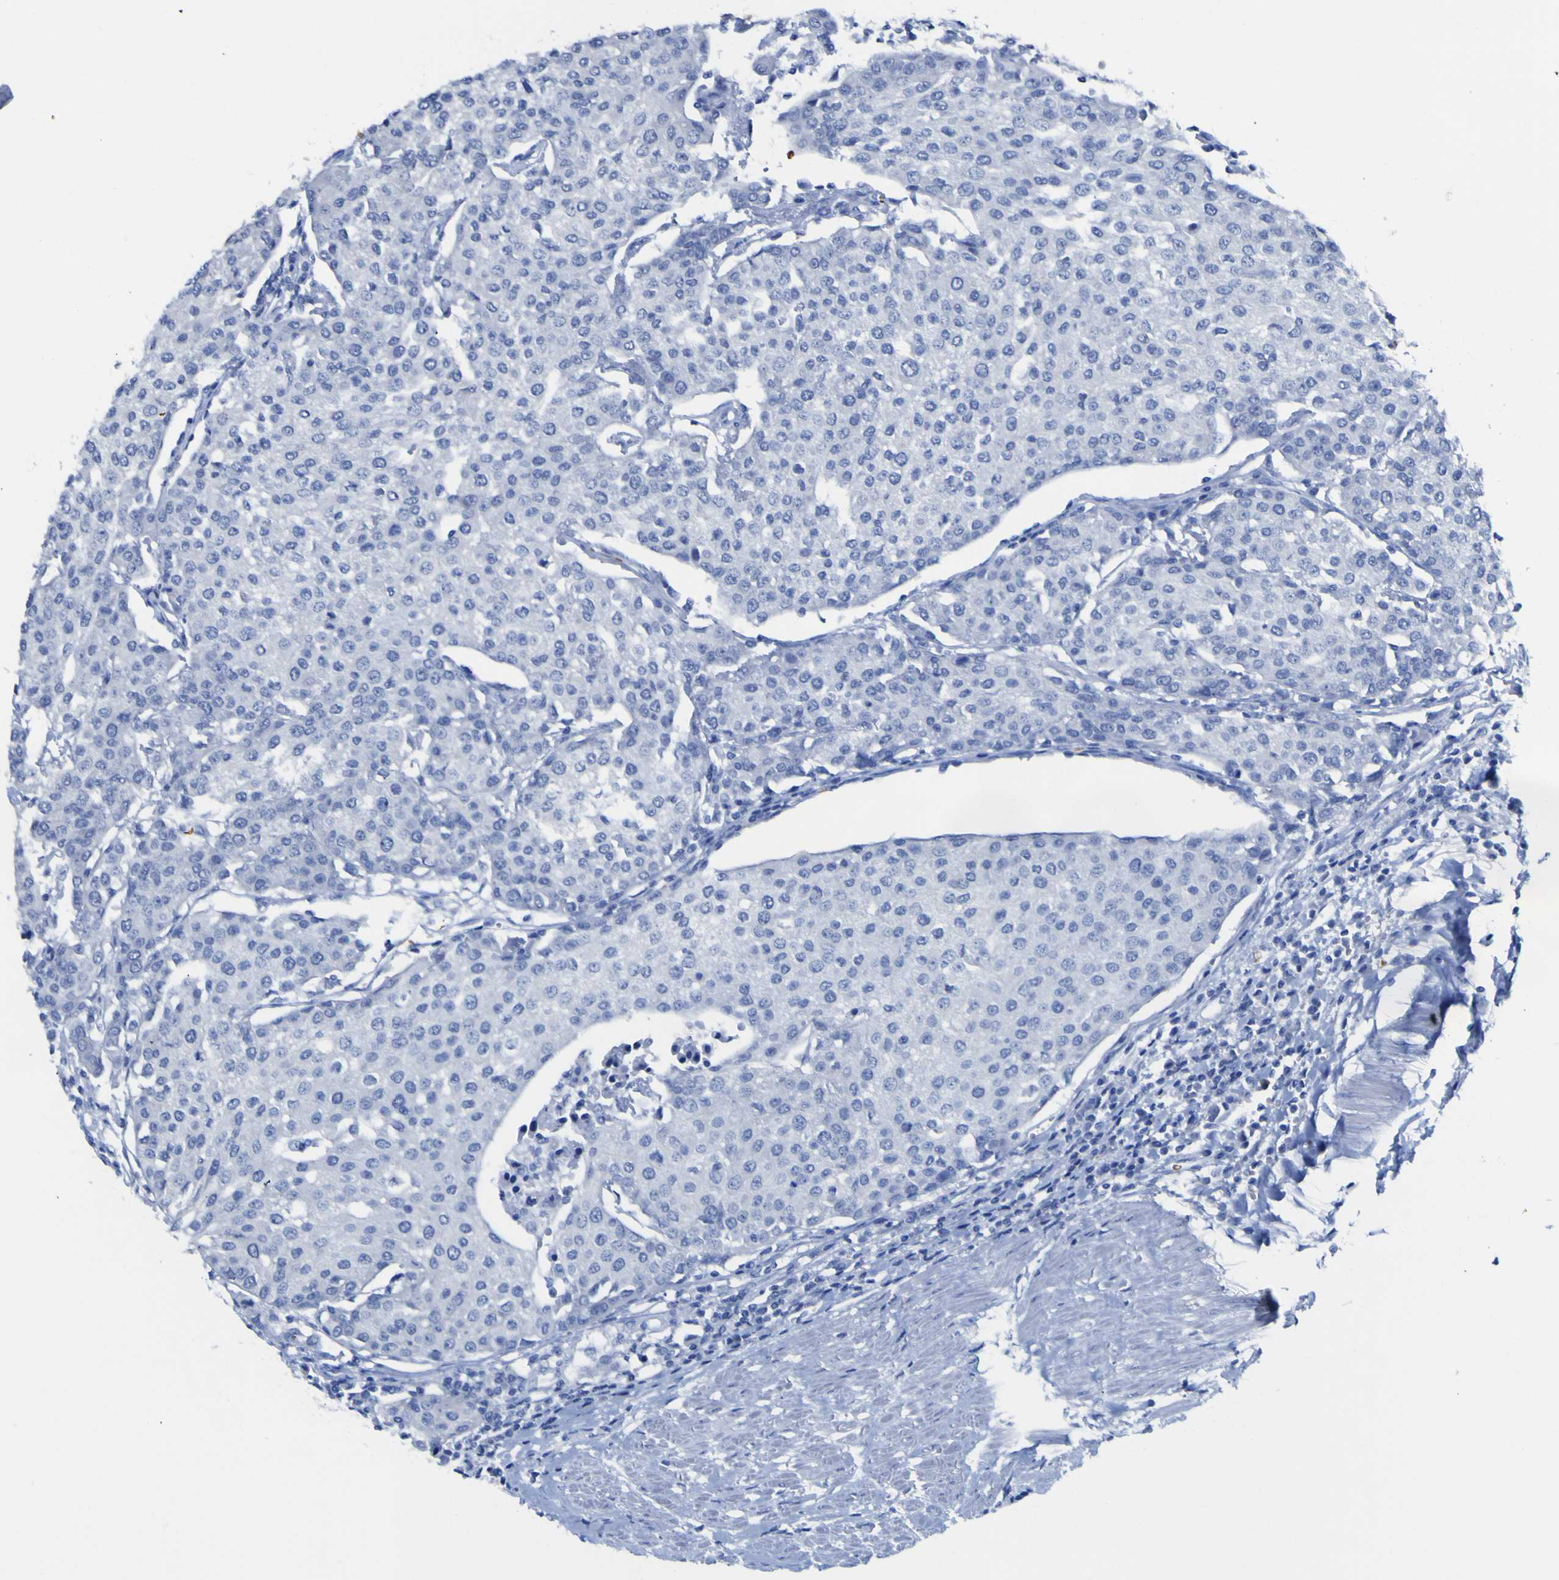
{"staining": {"intensity": "negative", "quantity": "none", "location": "none"}, "tissue": "urothelial cancer", "cell_type": "Tumor cells", "image_type": "cancer", "snomed": [{"axis": "morphology", "description": "Urothelial carcinoma, High grade"}, {"axis": "topography", "description": "Urinary bladder"}], "caption": "IHC micrograph of urothelial carcinoma (high-grade) stained for a protein (brown), which reveals no positivity in tumor cells.", "gene": "GCM1", "patient": {"sex": "female", "age": 85}}